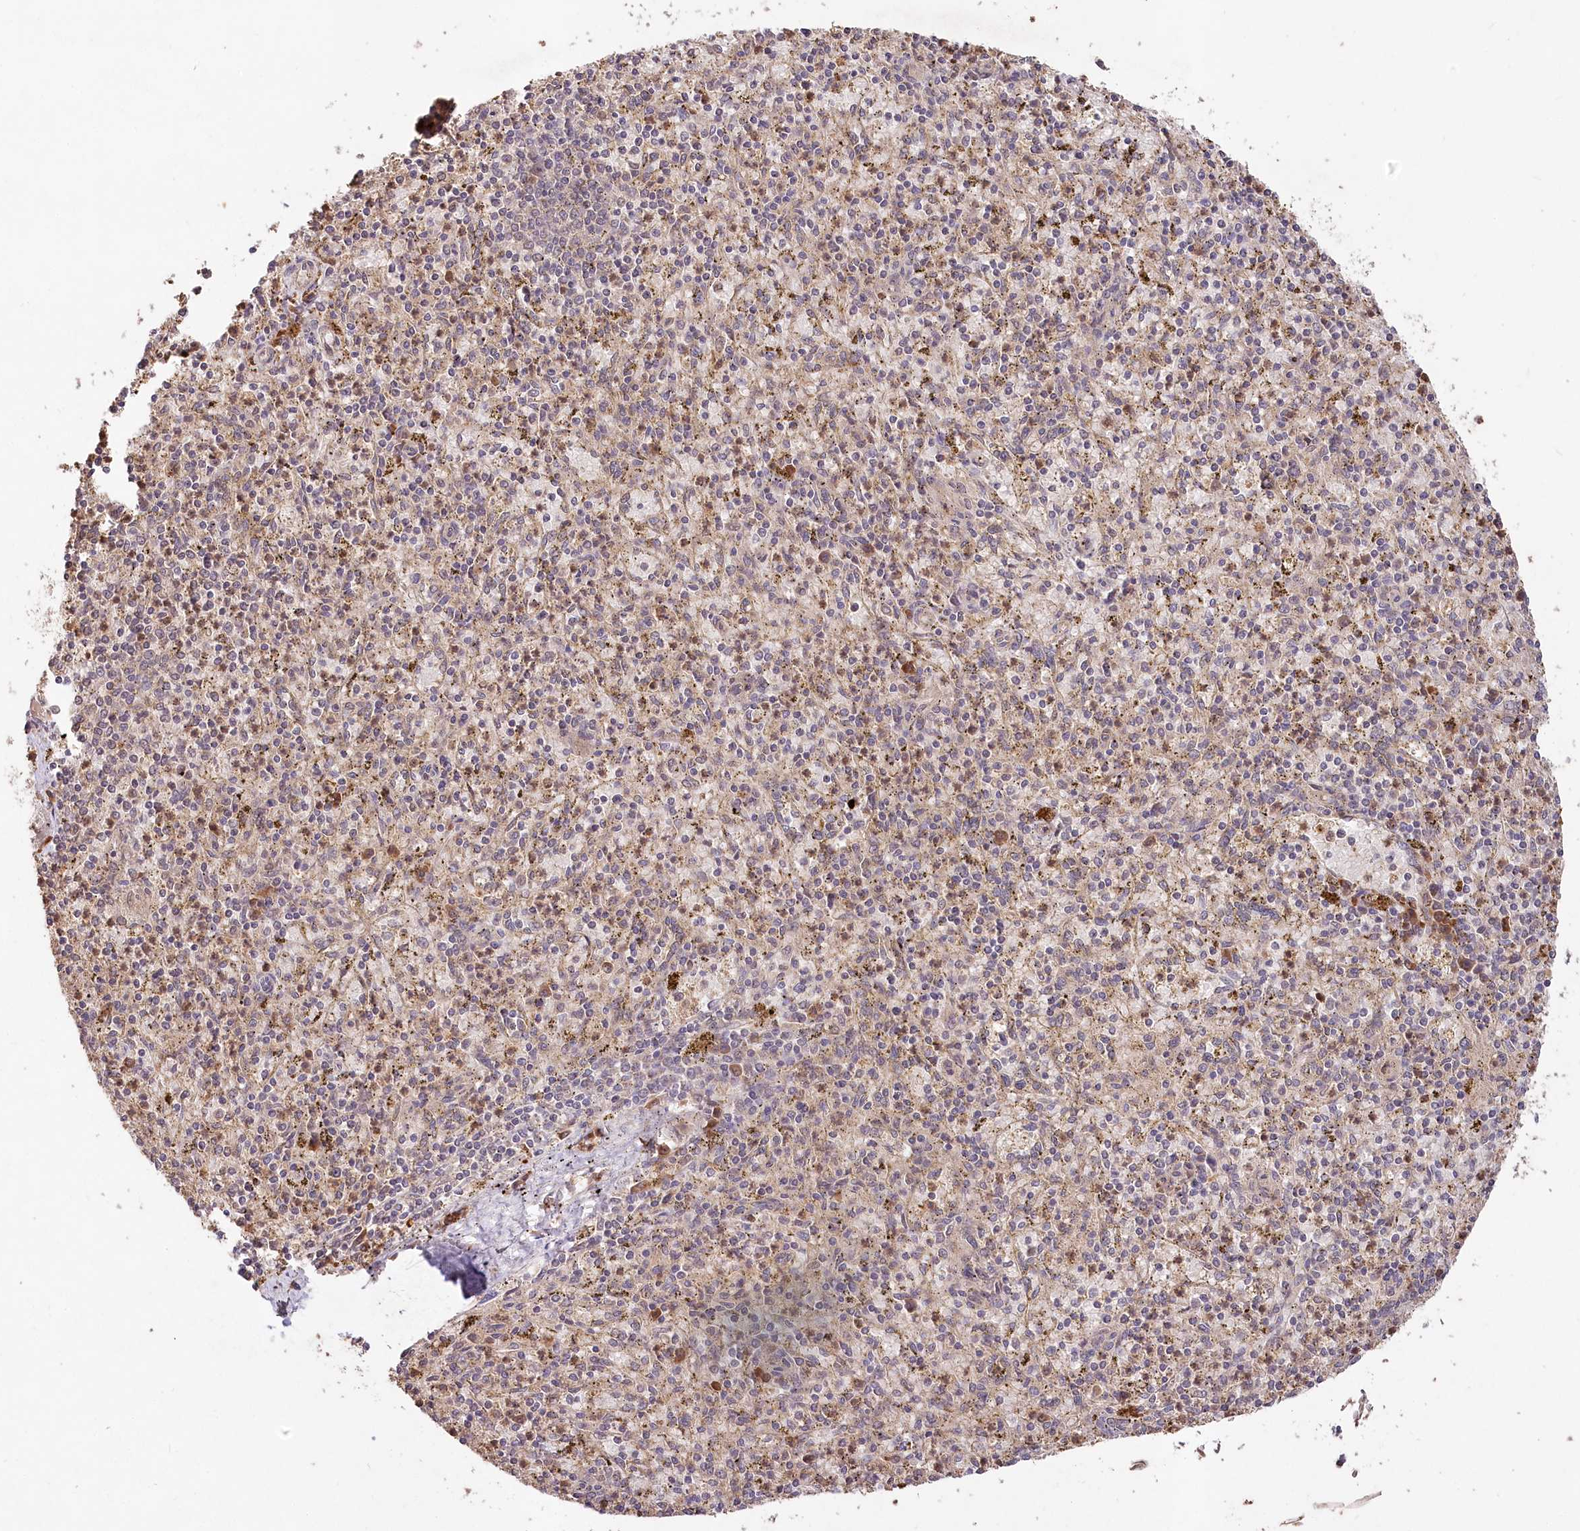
{"staining": {"intensity": "moderate", "quantity": "<25%", "location": "cytoplasmic/membranous"}, "tissue": "spleen", "cell_type": "Cells in red pulp", "image_type": "normal", "snomed": [{"axis": "morphology", "description": "Normal tissue, NOS"}, {"axis": "topography", "description": "Spleen"}], "caption": "Unremarkable spleen reveals moderate cytoplasmic/membranous positivity in approximately <25% of cells in red pulp.", "gene": "IRAK1BP1", "patient": {"sex": "male", "age": 72}}